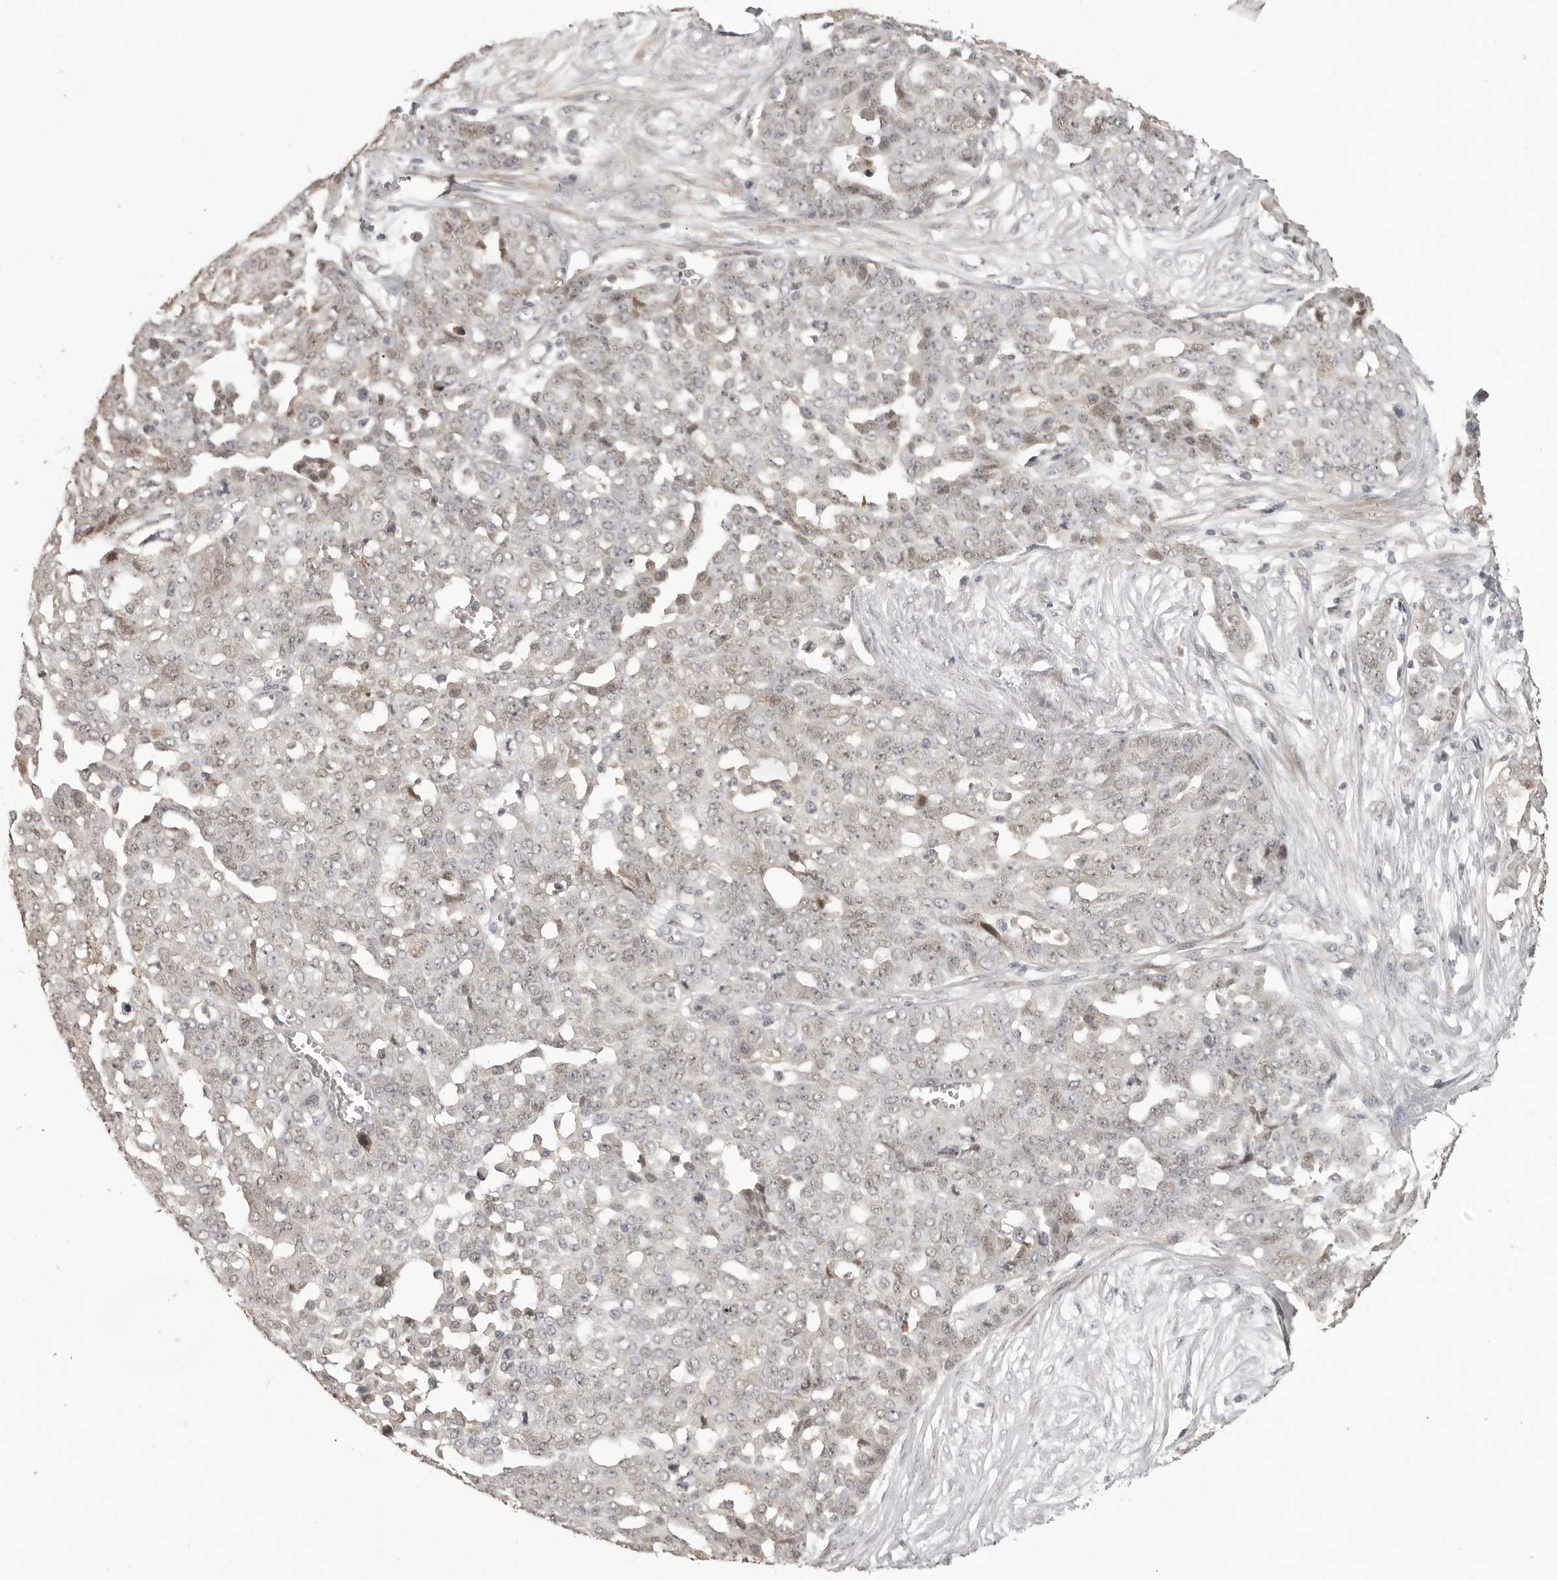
{"staining": {"intensity": "weak", "quantity": "25%-75%", "location": "nuclear"}, "tissue": "ovarian cancer", "cell_type": "Tumor cells", "image_type": "cancer", "snomed": [{"axis": "morphology", "description": "Cystadenocarcinoma, serous, NOS"}, {"axis": "topography", "description": "Soft tissue"}, {"axis": "topography", "description": "Ovary"}], "caption": "Serous cystadenocarcinoma (ovarian) tissue shows weak nuclear staining in approximately 25%-75% of tumor cells (DAB IHC, brown staining for protein, blue staining for nuclei).", "gene": "UROD", "patient": {"sex": "female", "age": 57}}